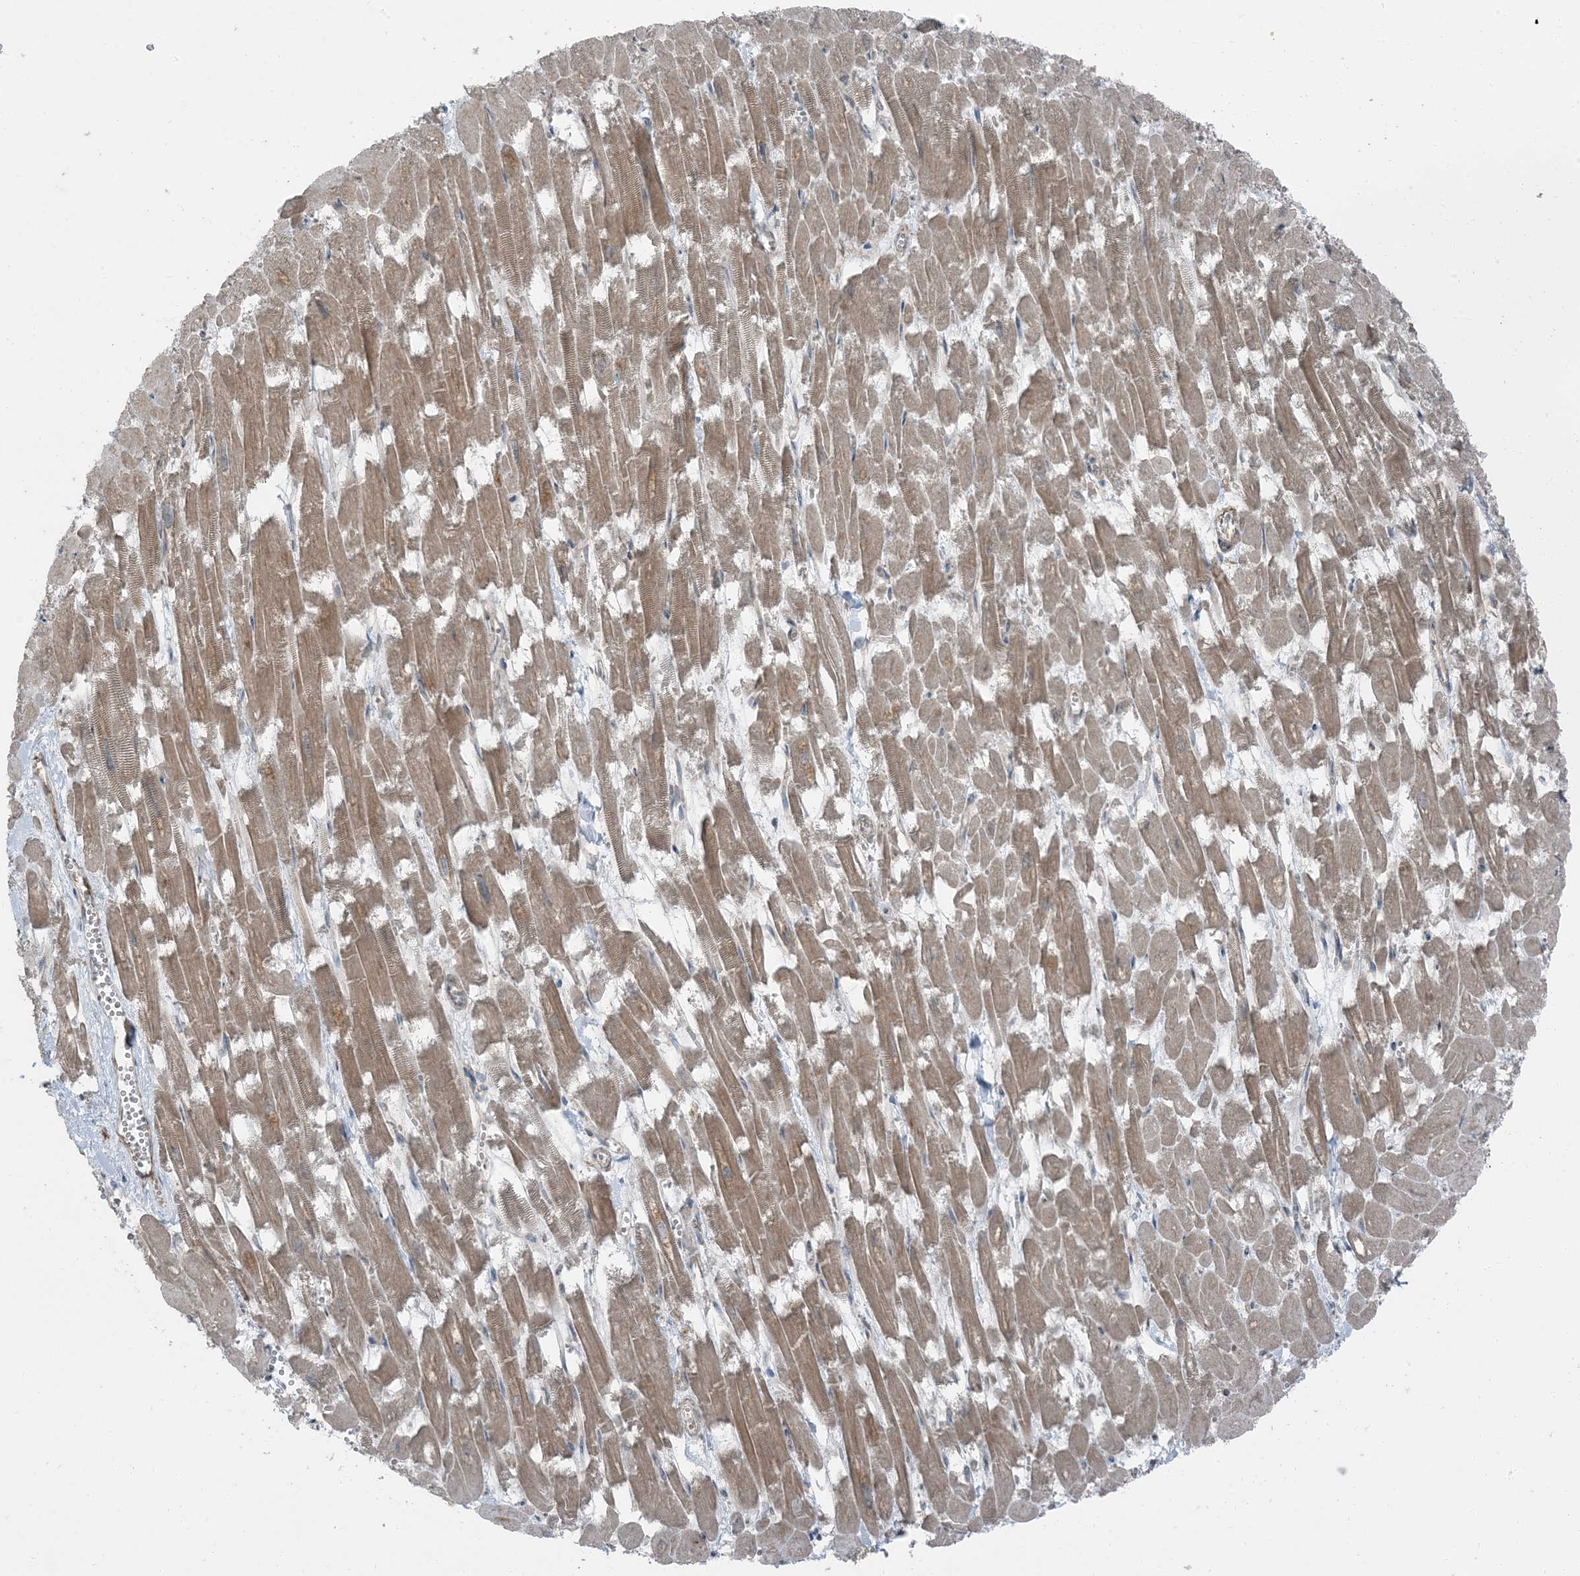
{"staining": {"intensity": "moderate", "quantity": ">75%", "location": "cytoplasmic/membranous"}, "tissue": "heart muscle", "cell_type": "Cardiomyocytes", "image_type": "normal", "snomed": [{"axis": "morphology", "description": "Normal tissue, NOS"}, {"axis": "topography", "description": "Heart"}], "caption": "Protein expression analysis of benign heart muscle displays moderate cytoplasmic/membranous staining in approximately >75% of cardiomyocytes. (DAB IHC, brown staining for protein, blue staining for nuclei).", "gene": "RAB3GAP1", "patient": {"sex": "male", "age": 54}}